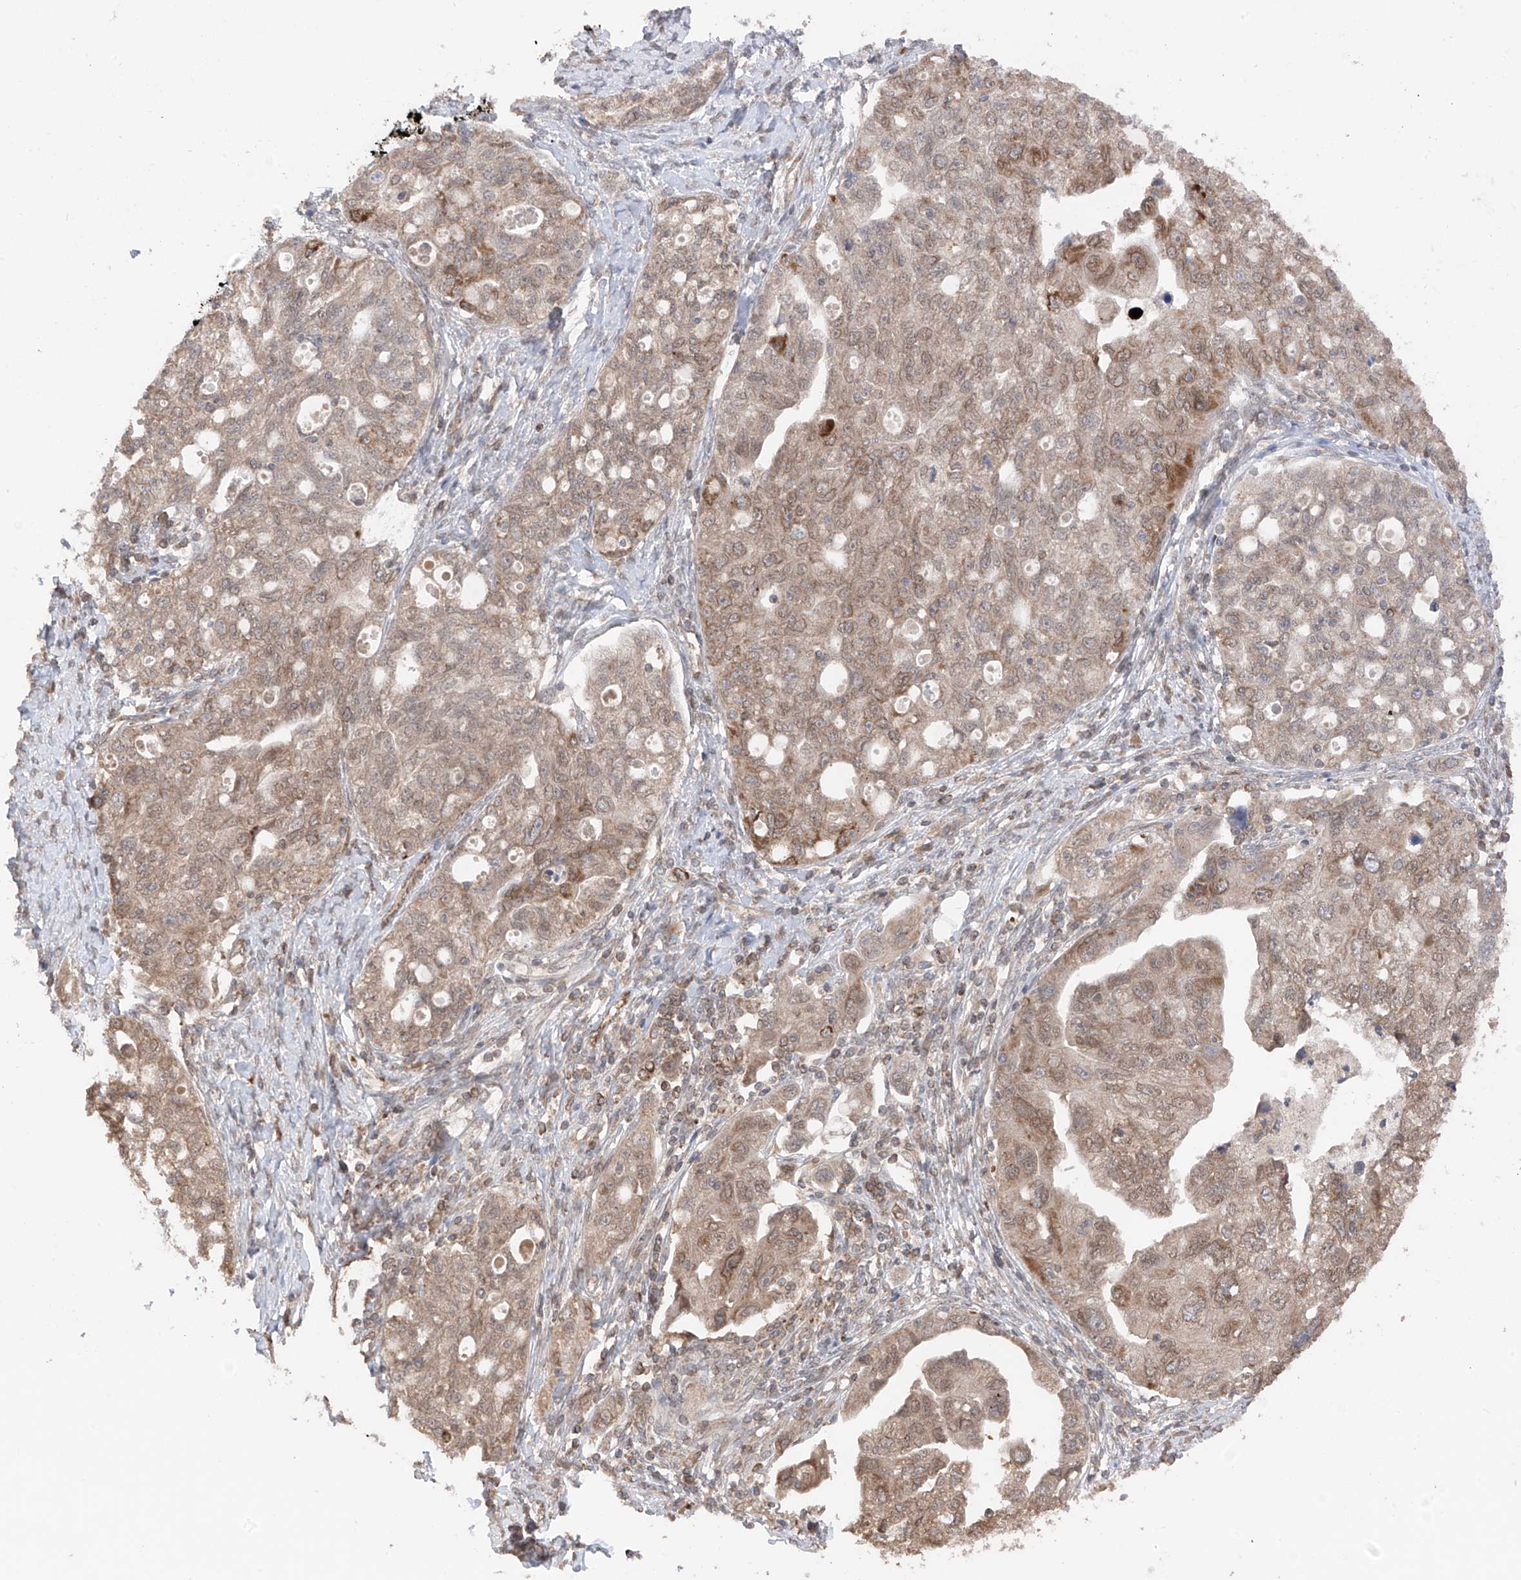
{"staining": {"intensity": "weak", "quantity": ">75%", "location": "cytoplasmic/membranous,nuclear"}, "tissue": "ovarian cancer", "cell_type": "Tumor cells", "image_type": "cancer", "snomed": [{"axis": "morphology", "description": "Carcinoma, NOS"}, {"axis": "morphology", "description": "Cystadenocarcinoma, serous, NOS"}, {"axis": "topography", "description": "Ovary"}], "caption": "Protein staining of carcinoma (ovarian) tissue demonstrates weak cytoplasmic/membranous and nuclear staining in approximately >75% of tumor cells.", "gene": "AHCTF1", "patient": {"sex": "female", "age": 69}}